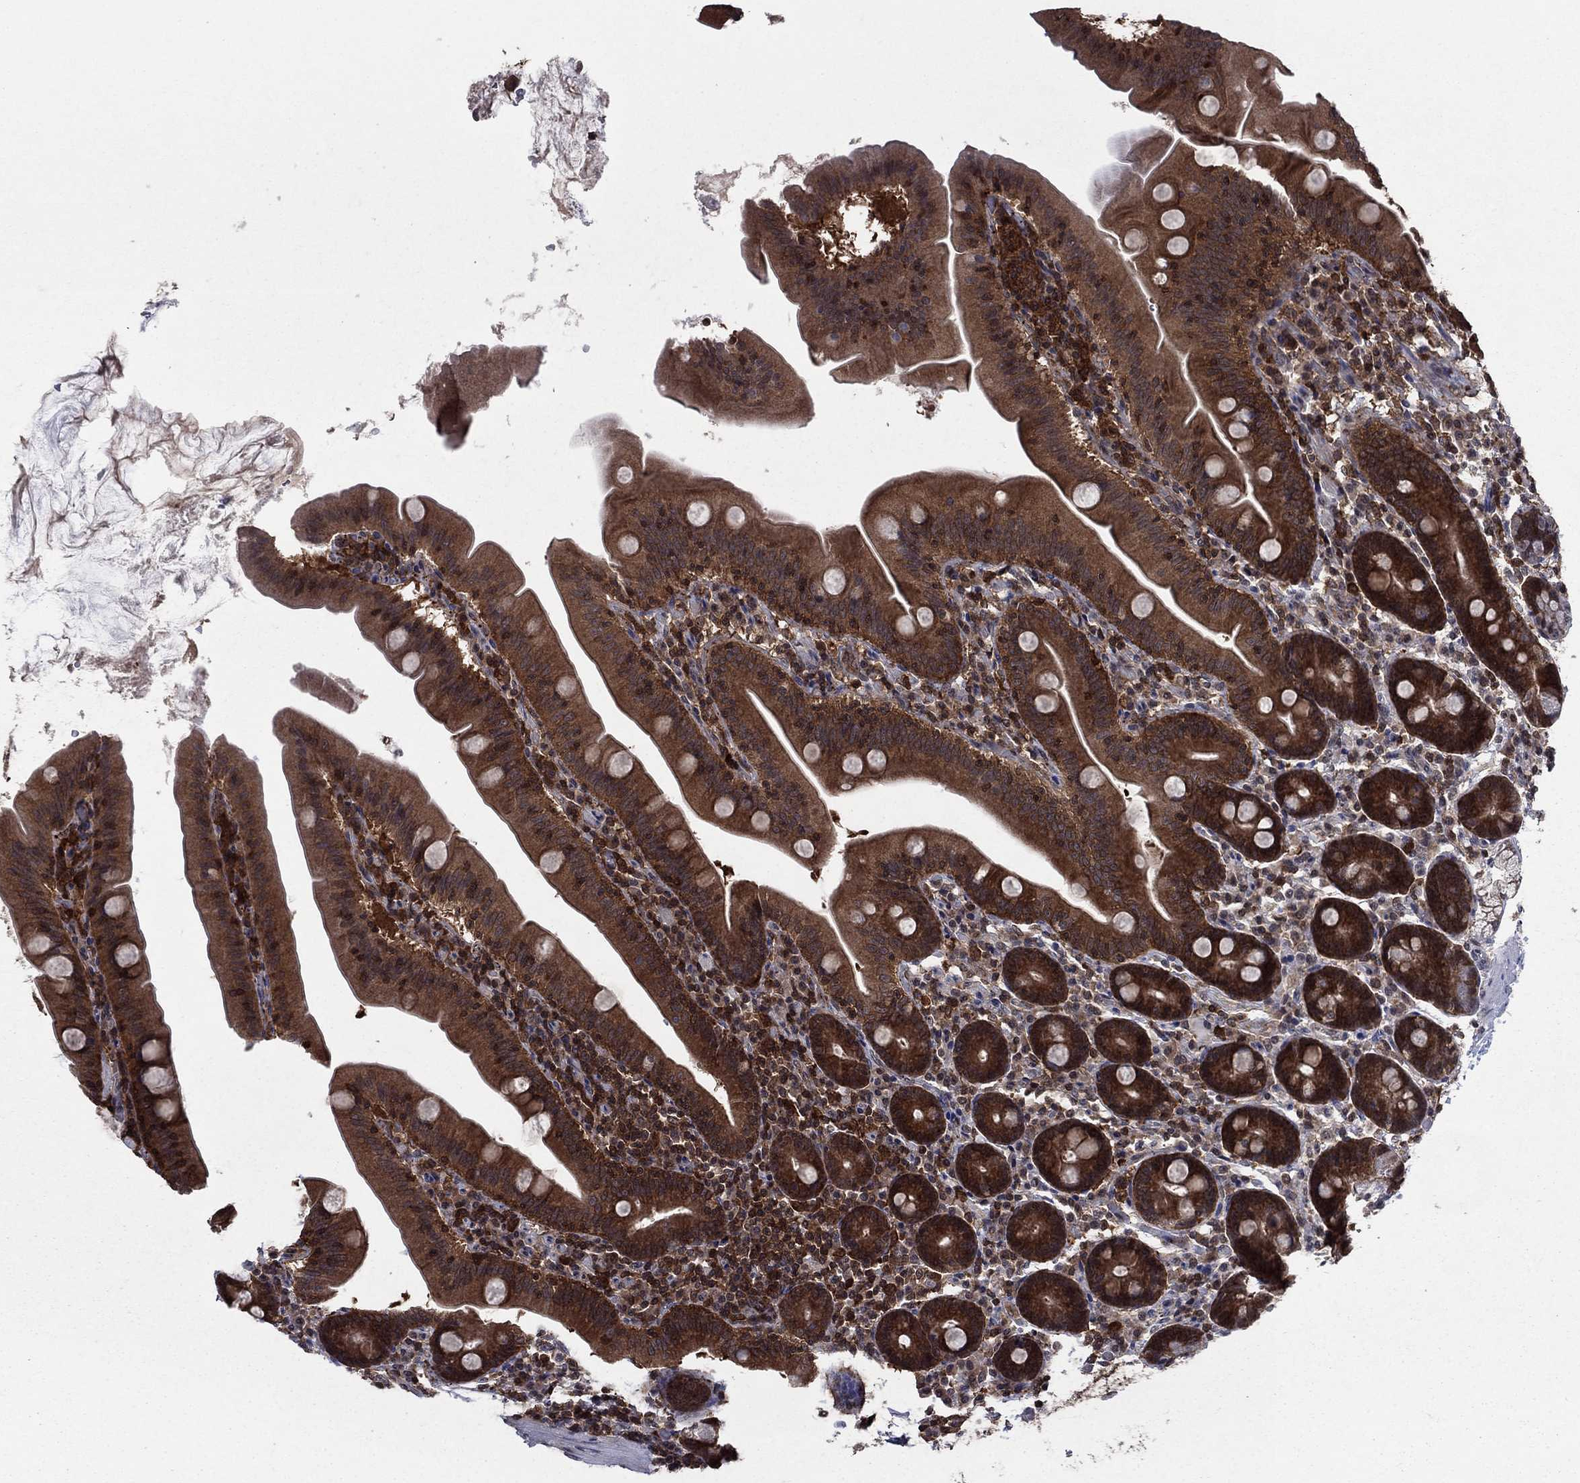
{"staining": {"intensity": "strong", "quantity": ">75%", "location": "cytoplasmic/membranous"}, "tissue": "small intestine", "cell_type": "Glandular cells", "image_type": "normal", "snomed": [{"axis": "morphology", "description": "Normal tissue, NOS"}, {"axis": "topography", "description": "Small intestine"}], "caption": "IHC of benign human small intestine shows high levels of strong cytoplasmic/membranous expression in about >75% of glandular cells.", "gene": "CACYBP", "patient": {"sex": "male", "age": 37}}